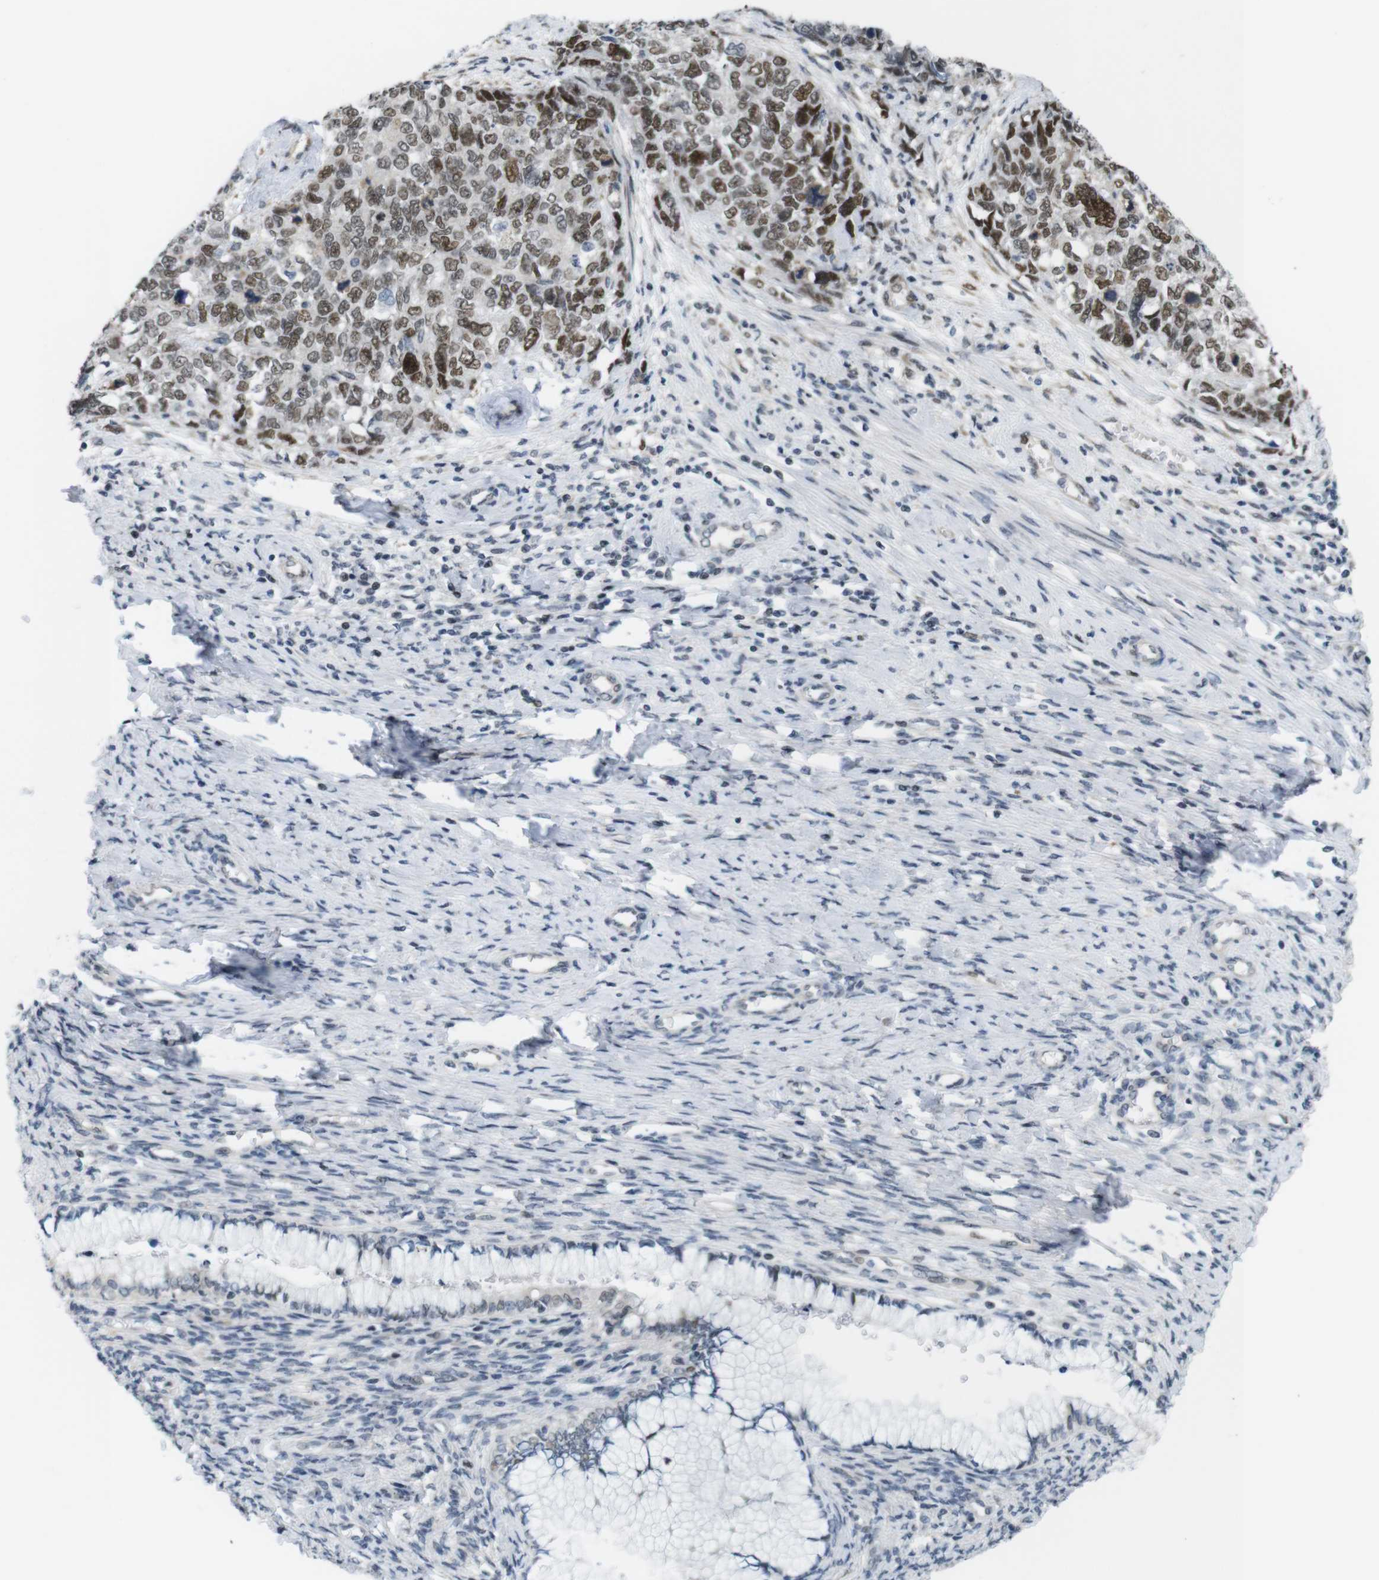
{"staining": {"intensity": "moderate", "quantity": ">75%", "location": "nuclear"}, "tissue": "cervical cancer", "cell_type": "Tumor cells", "image_type": "cancer", "snomed": [{"axis": "morphology", "description": "Squamous cell carcinoma, NOS"}, {"axis": "topography", "description": "Cervix"}], "caption": "Cervical cancer (squamous cell carcinoma) tissue demonstrates moderate nuclear expression in about >75% of tumor cells, visualized by immunohistochemistry.", "gene": "SMCO2", "patient": {"sex": "female", "age": 63}}